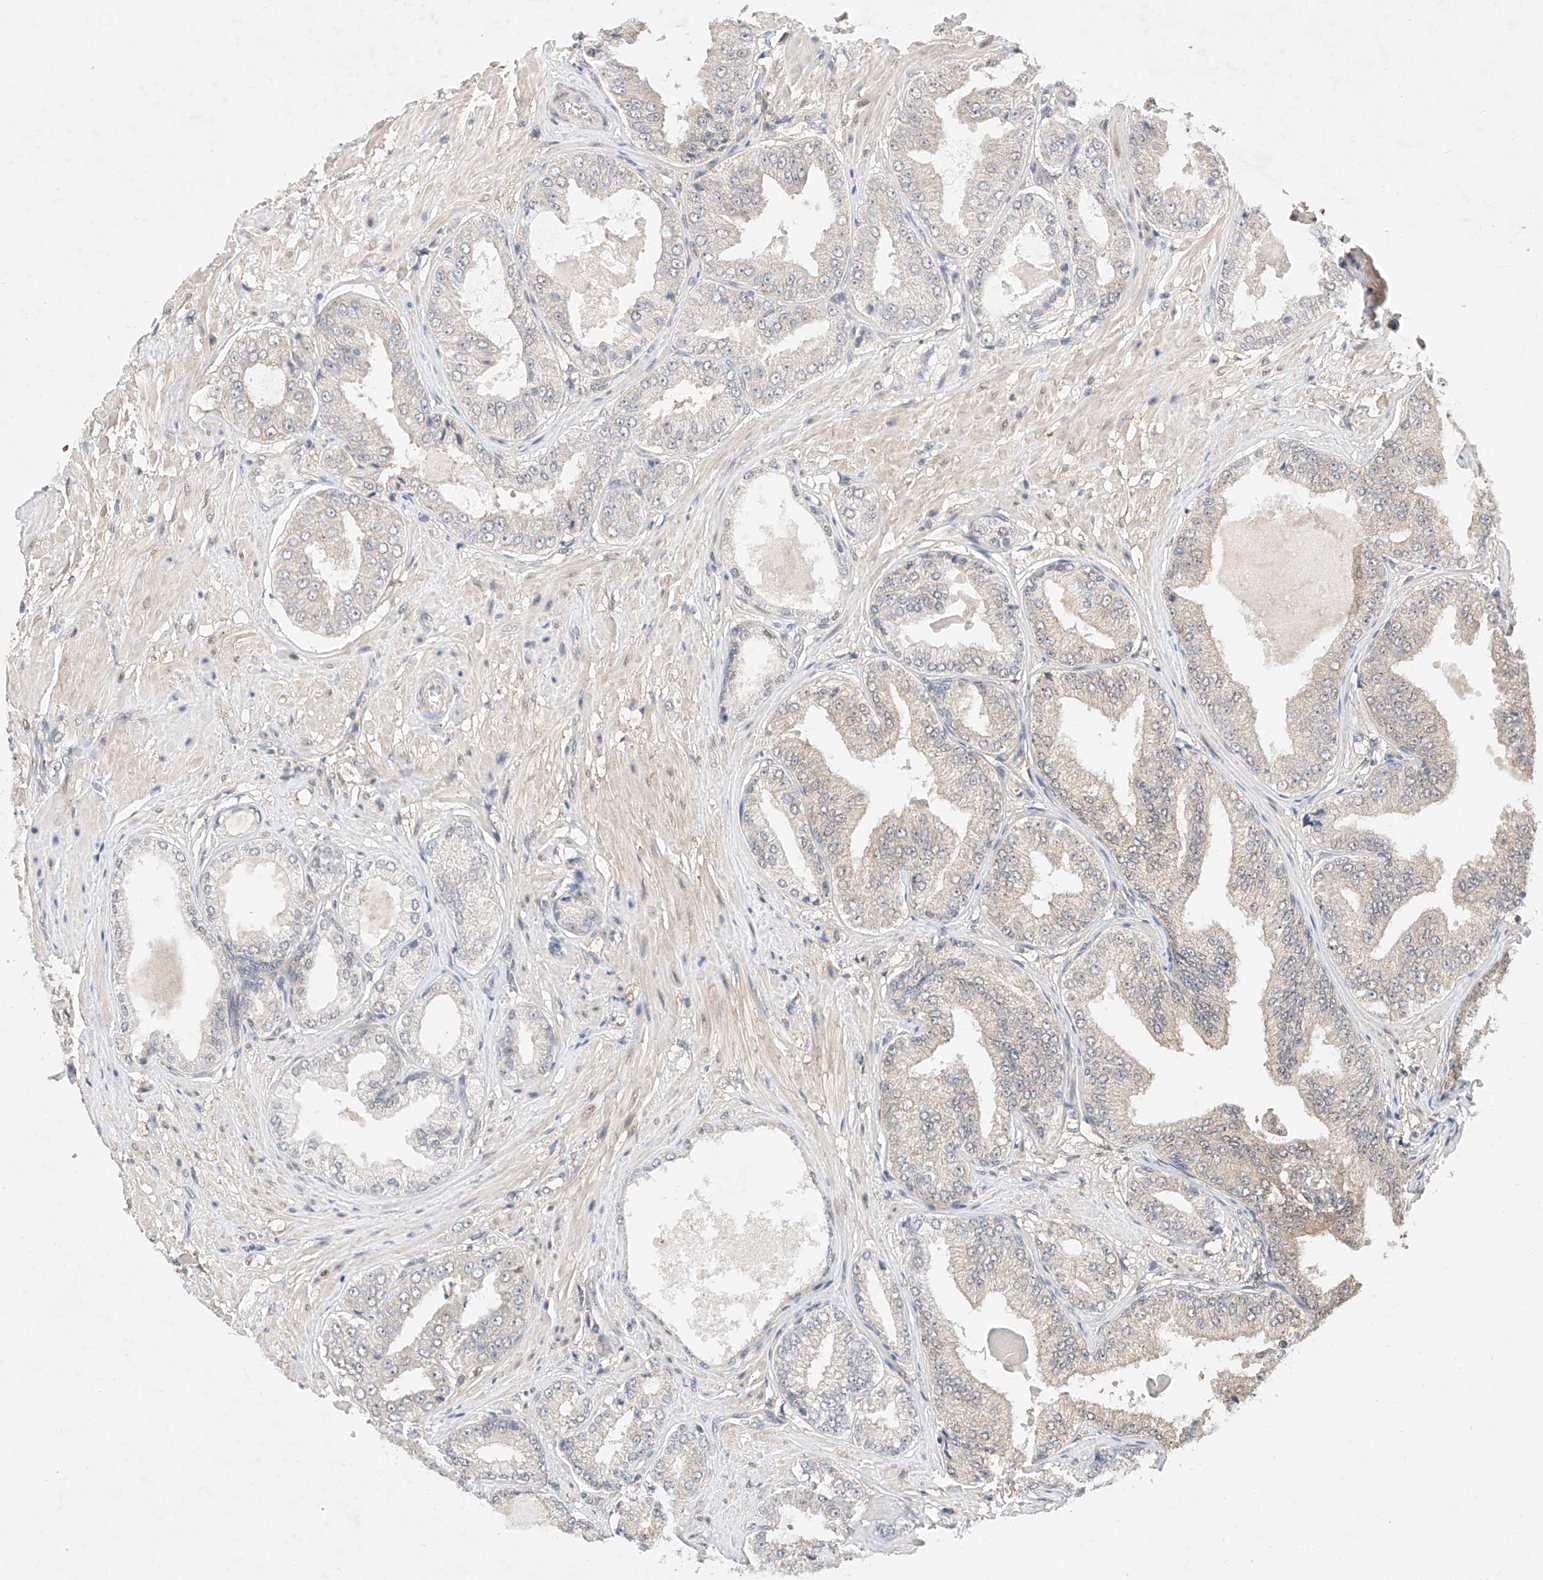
{"staining": {"intensity": "negative", "quantity": "none", "location": "none"}, "tissue": "prostate cancer", "cell_type": "Tumor cells", "image_type": "cancer", "snomed": [{"axis": "morphology", "description": "Adenocarcinoma, Low grade"}, {"axis": "topography", "description": "Prostate"}], "caption": "The histopathology image reveals no significant expression in tumor cells of prostate adenocarcinoma (low-grade).", "gene": "ZSCAN4", "patient": {"sex": "male", "age": 63}}